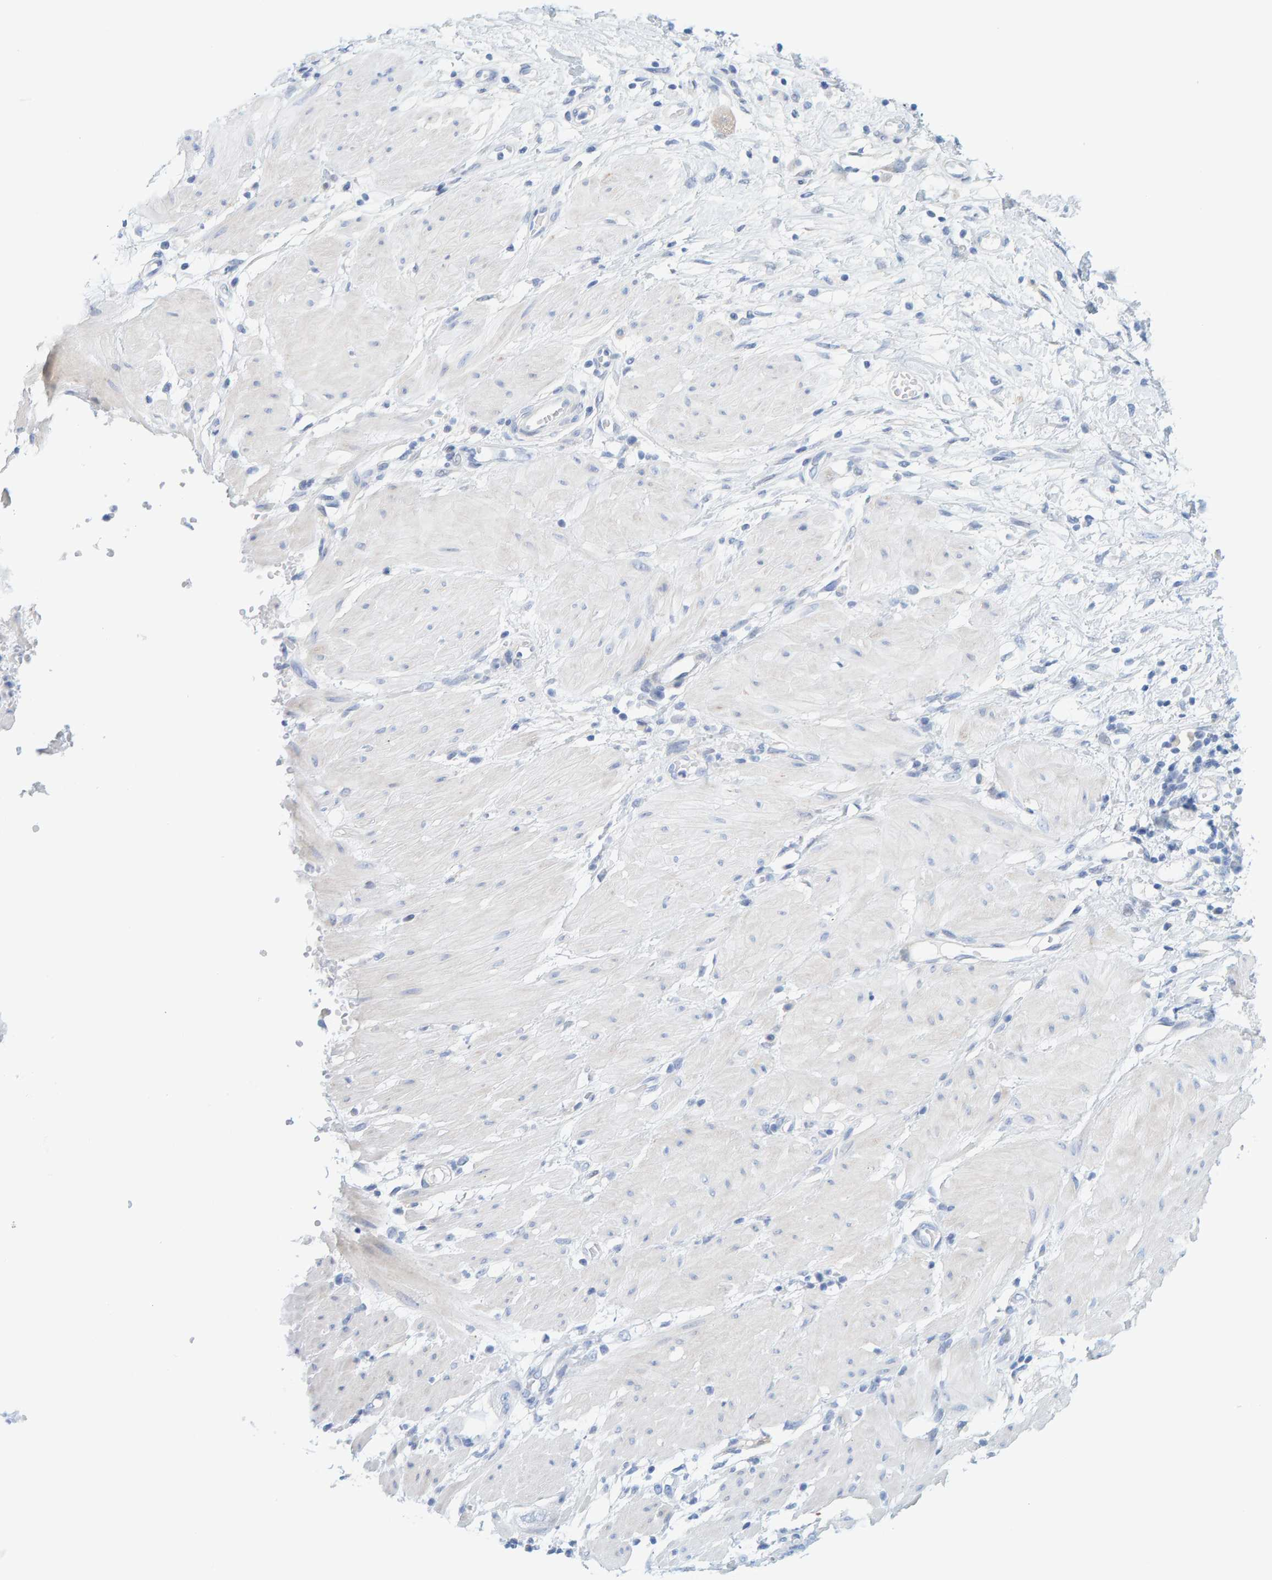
{"staining": {"intensity": "negative", "quantity": "none", "location": "none"}, "tissue": "stomach cancer", "cell_type": "Tumor cells", "image_type": "cancer", "snomed": [{"axis": "morphology", "description": "Adenocarcinoma, NOS"}, {"axis": "topography", "description": "Stomach"}, {"axis": "topography", "description": "Stomach, lower"}], "caption": "Tumor cells are negative for protein expression in human stomach cancer (adenocarcinoma).", "gene": "KLHL11", "patient": {"sex": "female", "age": 48}}